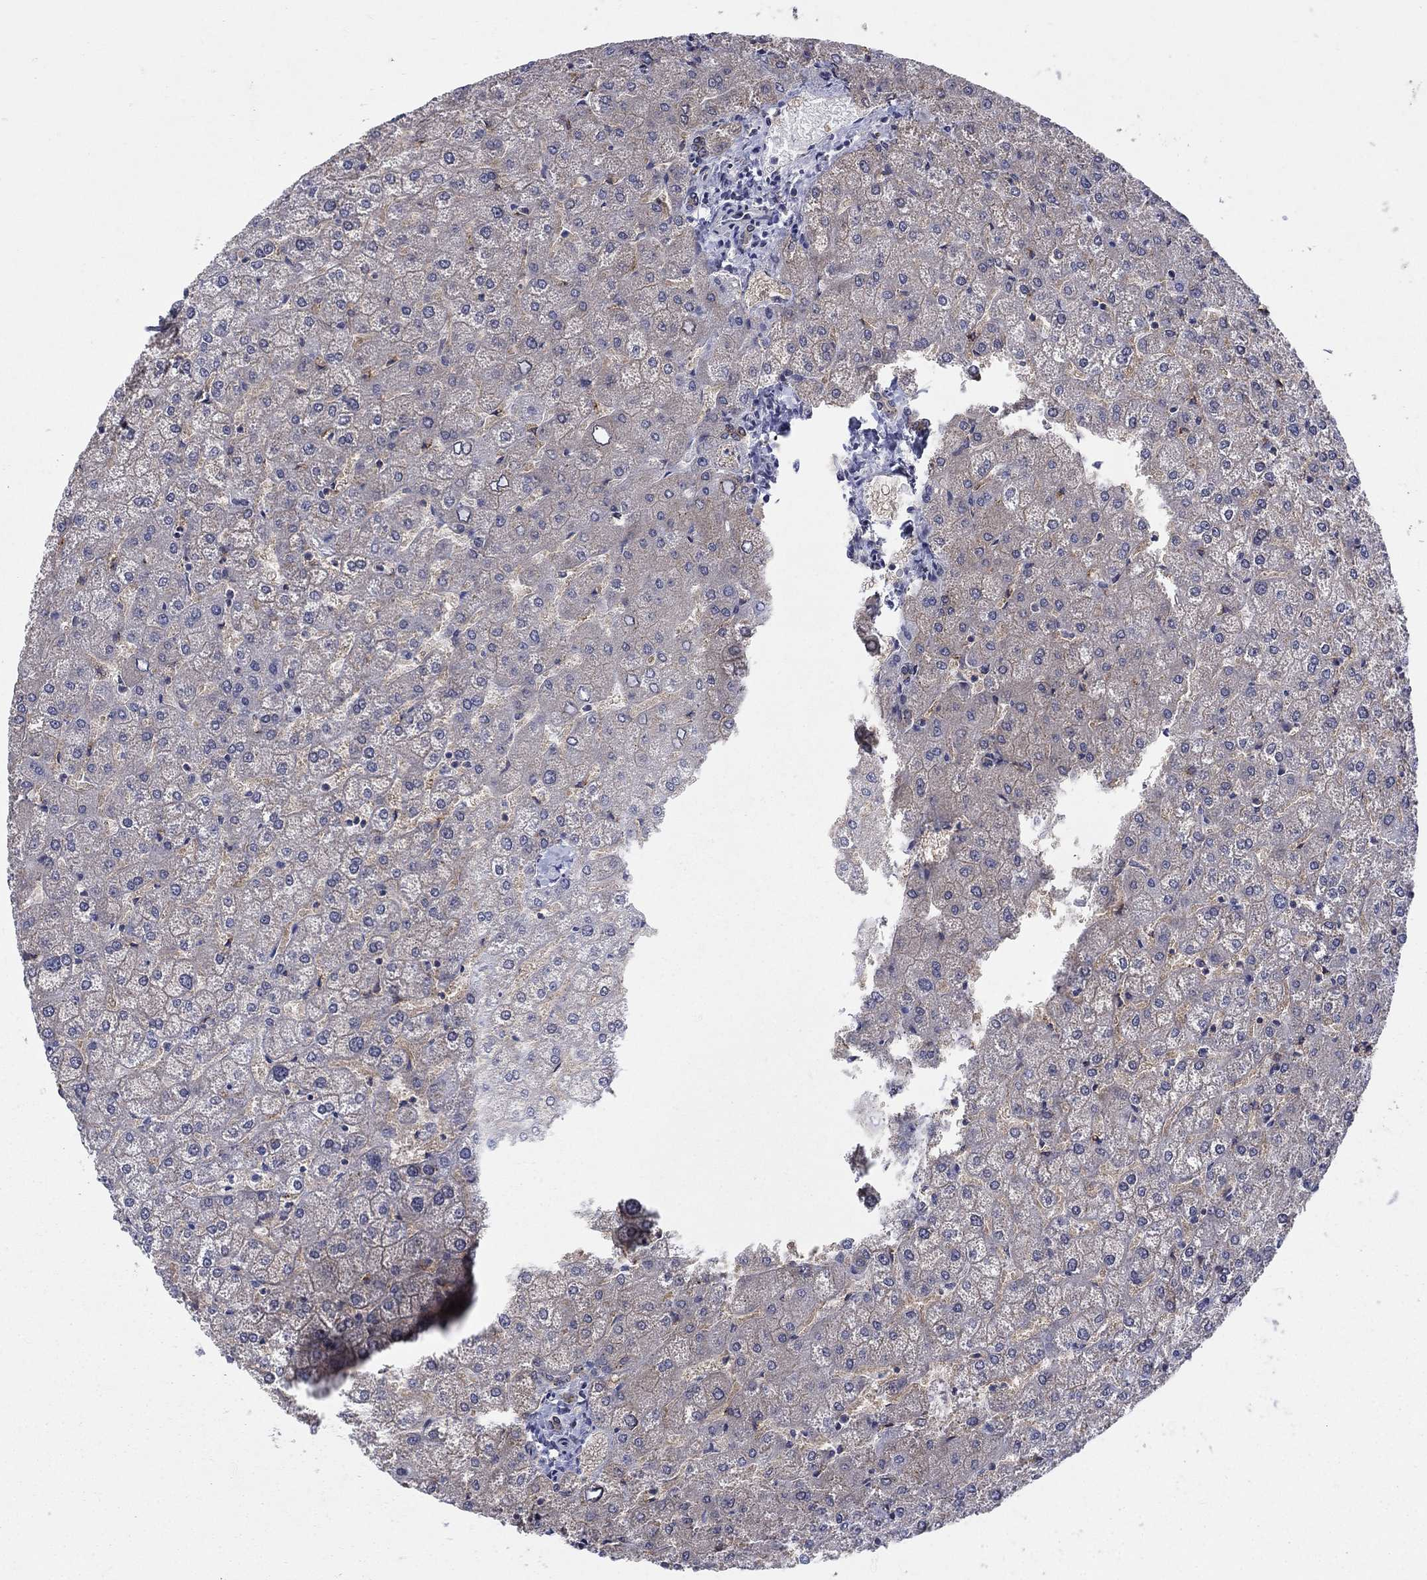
{"staining": {"intensity": "weak", "quantity": ">75%", "location": "cytoplasmic/membranous"}, "tissue": "liver", "cell_type": "Cholangiocytes", "image_type": "normal", "snomed": [{"axis": "morphology", "description": "Normal tissue, NOS"}, {"axis": "topography", "description": "Liver"}], "caption": "Immunohistochemistry (IHC) micrograph of benign liver: liver stained using IHC displays low levels of weak protein expression localized specifically in the cytoplasmic/membranous of cholangiocytes, appearing as a cytoplasmic/membranous brown color.", "gene": "SH3RF1", "patient": {"sex": "female", "age": 32}}